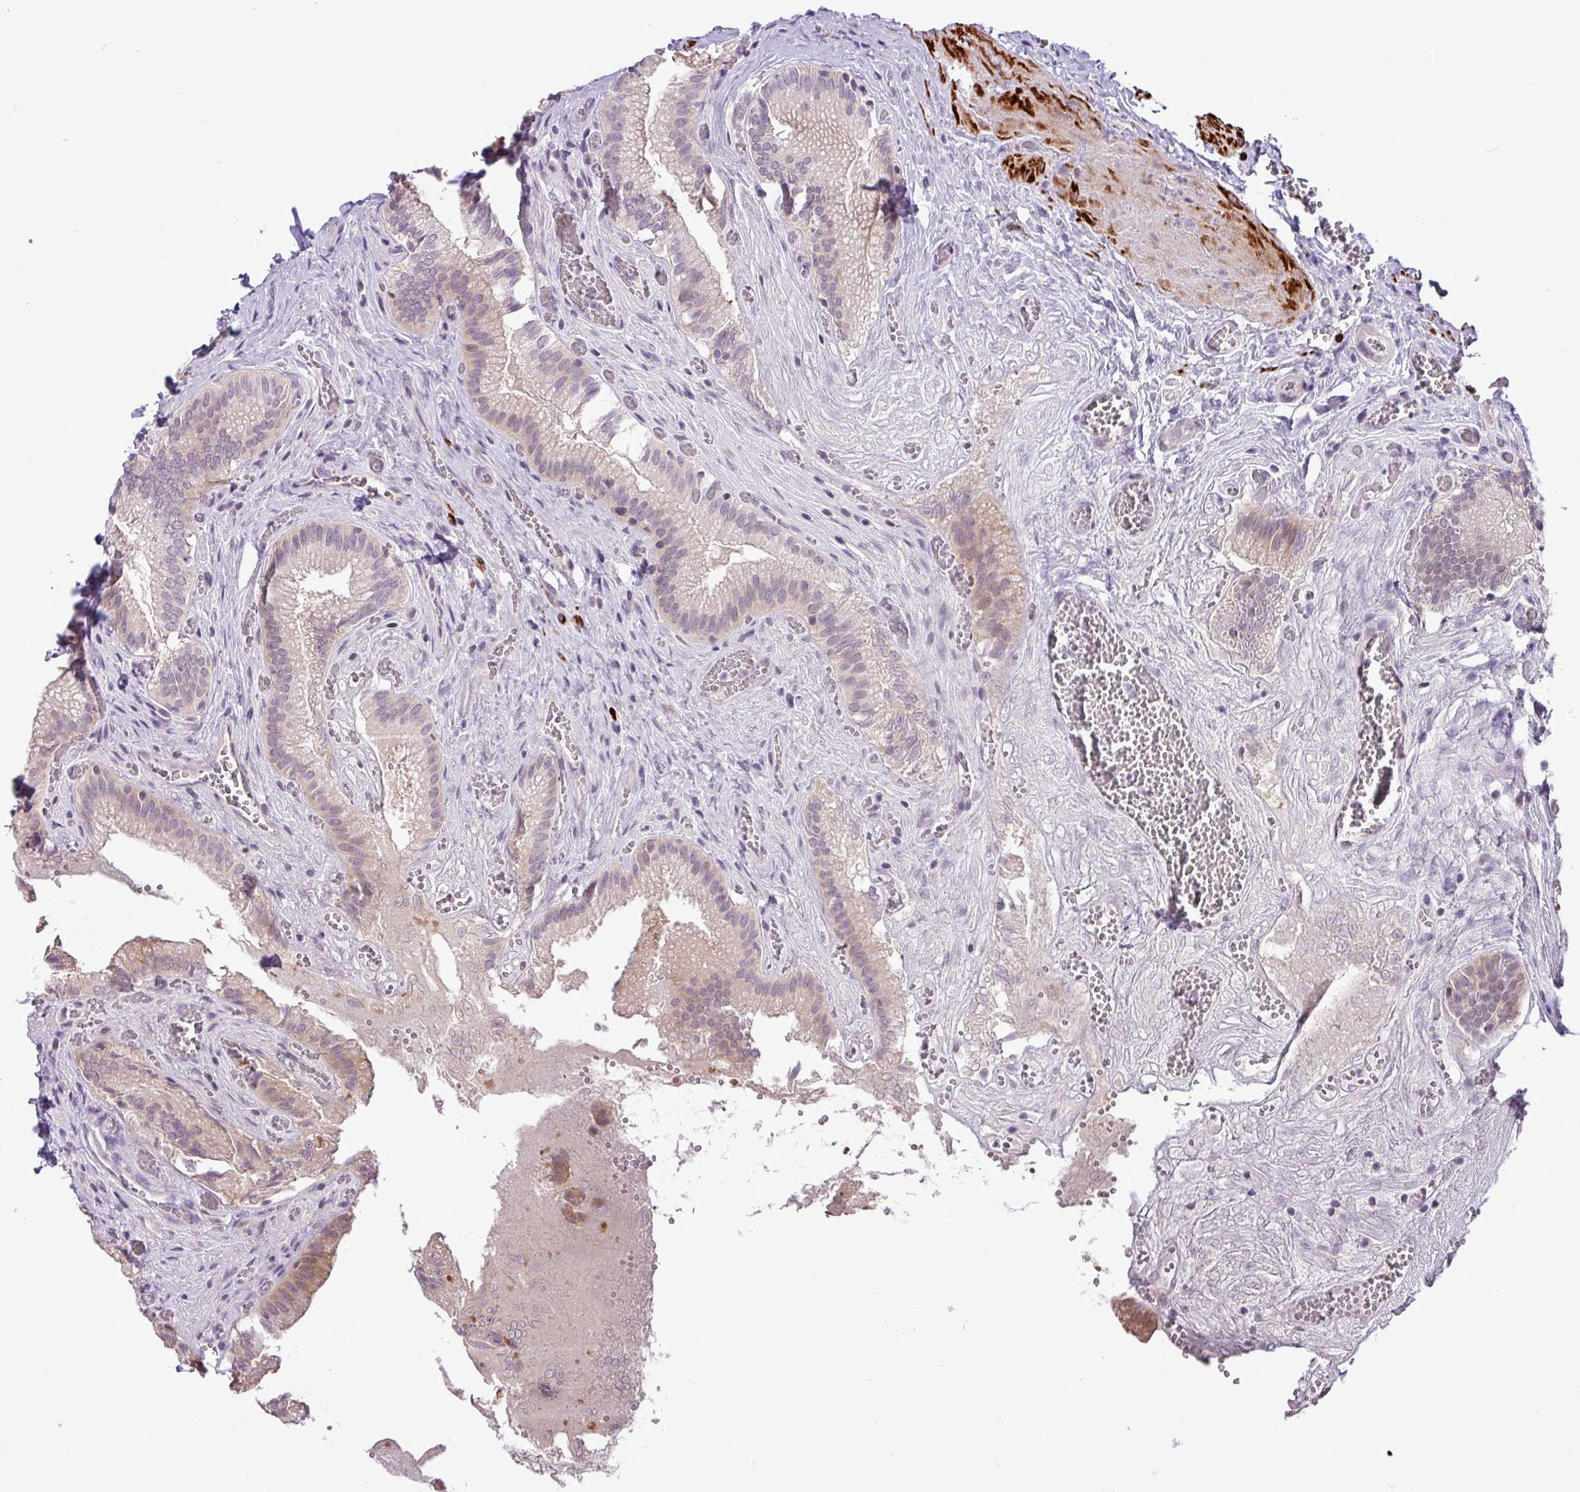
{"staining": {"intensity": "weak", "quantity": "<25%", "location": "cytoplasmic/membranous,nuclear"}, "tissue": "gallbladder", "cell_type": "Glandular cells", "image_type": "normal", "snomed": [{"axis": "morphology", "description": "Normal tissue, NOS"}, {"axis": "topography", "description": "Gallbladder"}, {"axis": "topography", "description": "Peripheral nerve tissue"}], "caption": "Immunohistochemistry (IHC) photomicrograph of unremarkable gallbladder stained for a protein (brown), which reveals no expression in glandular cells.", "gene": "RIPPLY1", "patient": {"sex": "male", "age": 17}}